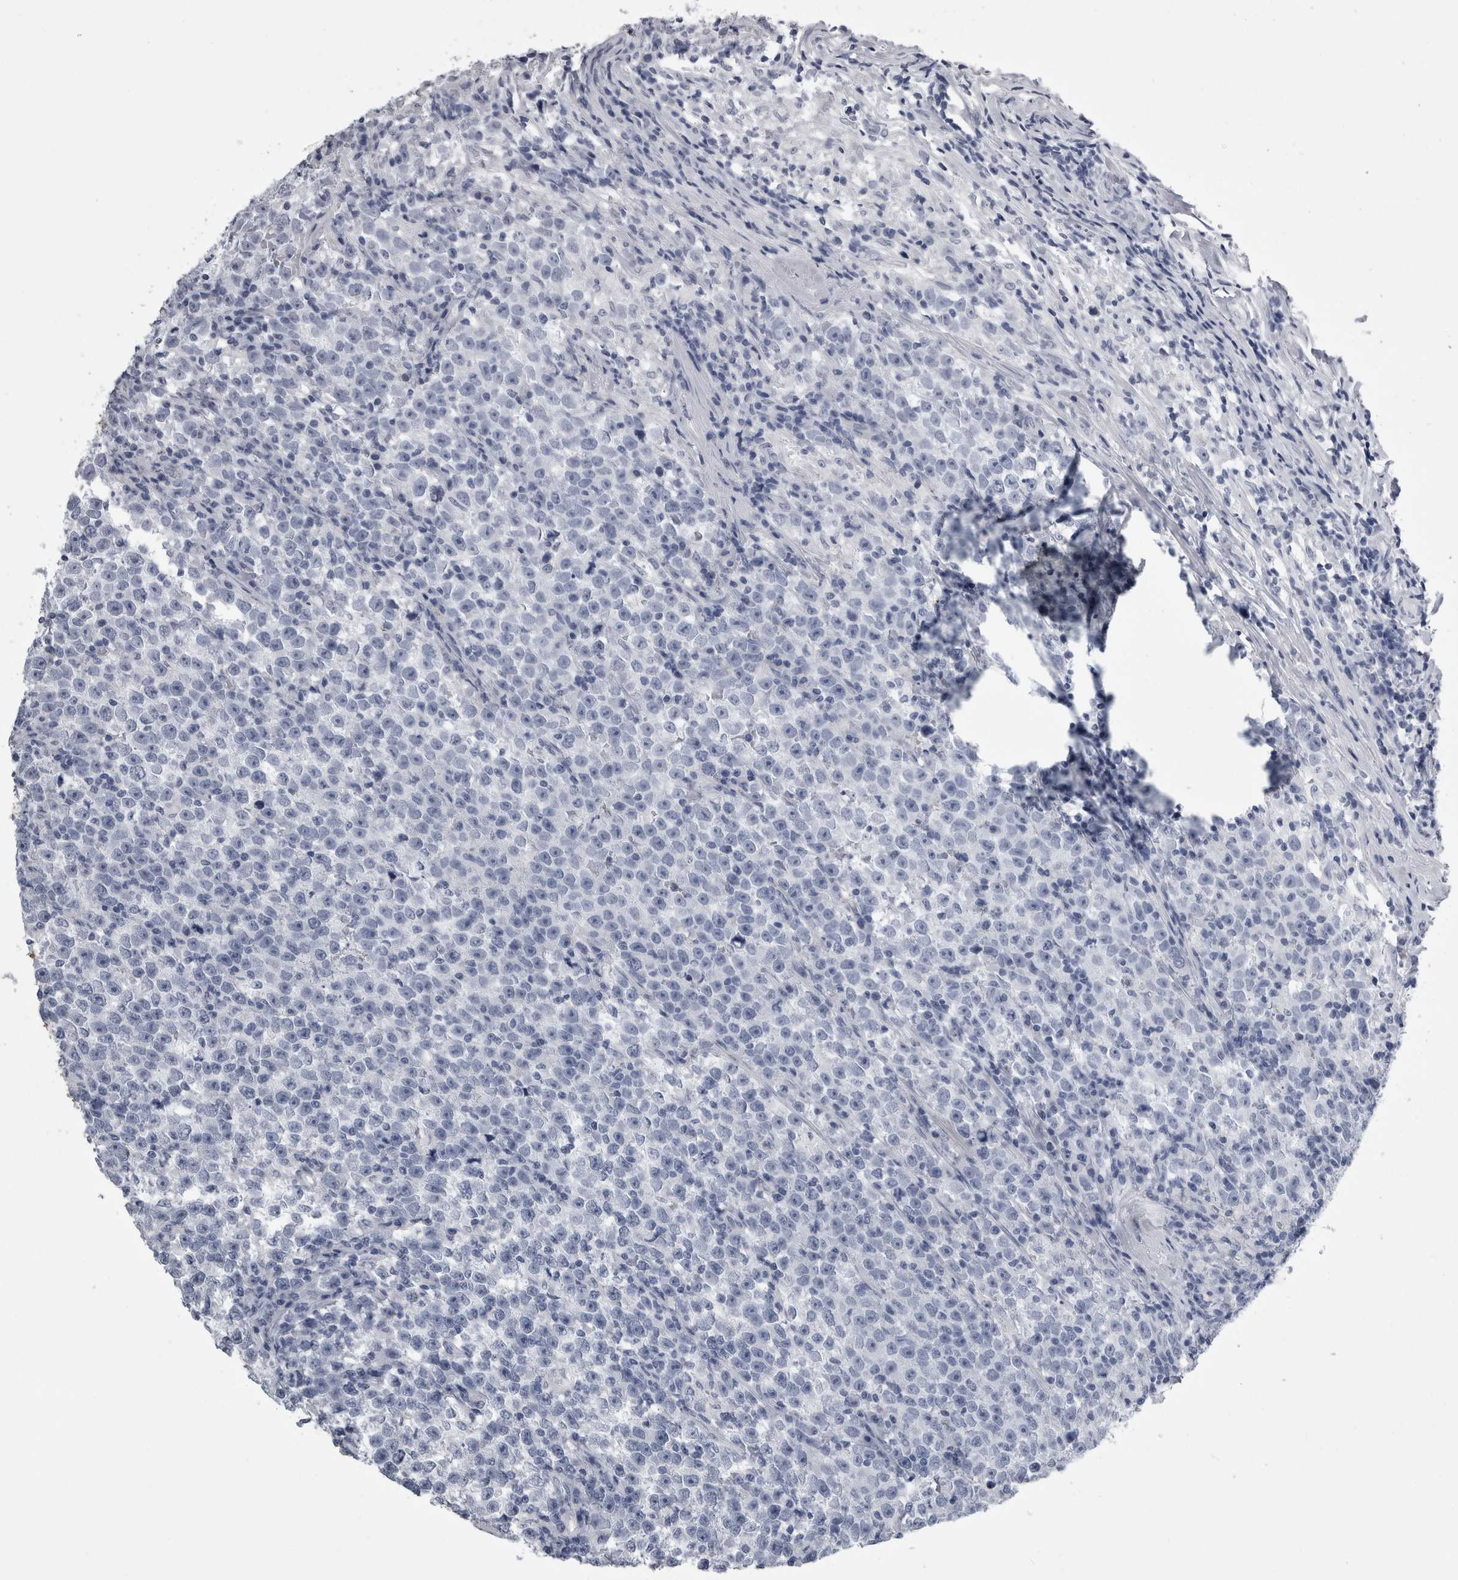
{"staining": {"intensity": "negative", "quantity": "none", "location": "none"}, "tissue": "testis cancer", "cell_type": "Tumor cells", "image_type": "cancer", "snomed": [{"axis": "morphology", "description": "Normal tissue, NOS"}, {"axis": "morphology", "description": "Seminoma, NOS"}, {"axis": "topography", "description": "Testis"}], "caption": "A high-resolution image shows immunohistochemistry staining of testis seminoma, which exhibits no significant expression in tumor cells.", "gene": "ALDH8A1", "patient": {"sex": "male", "age": 43}}